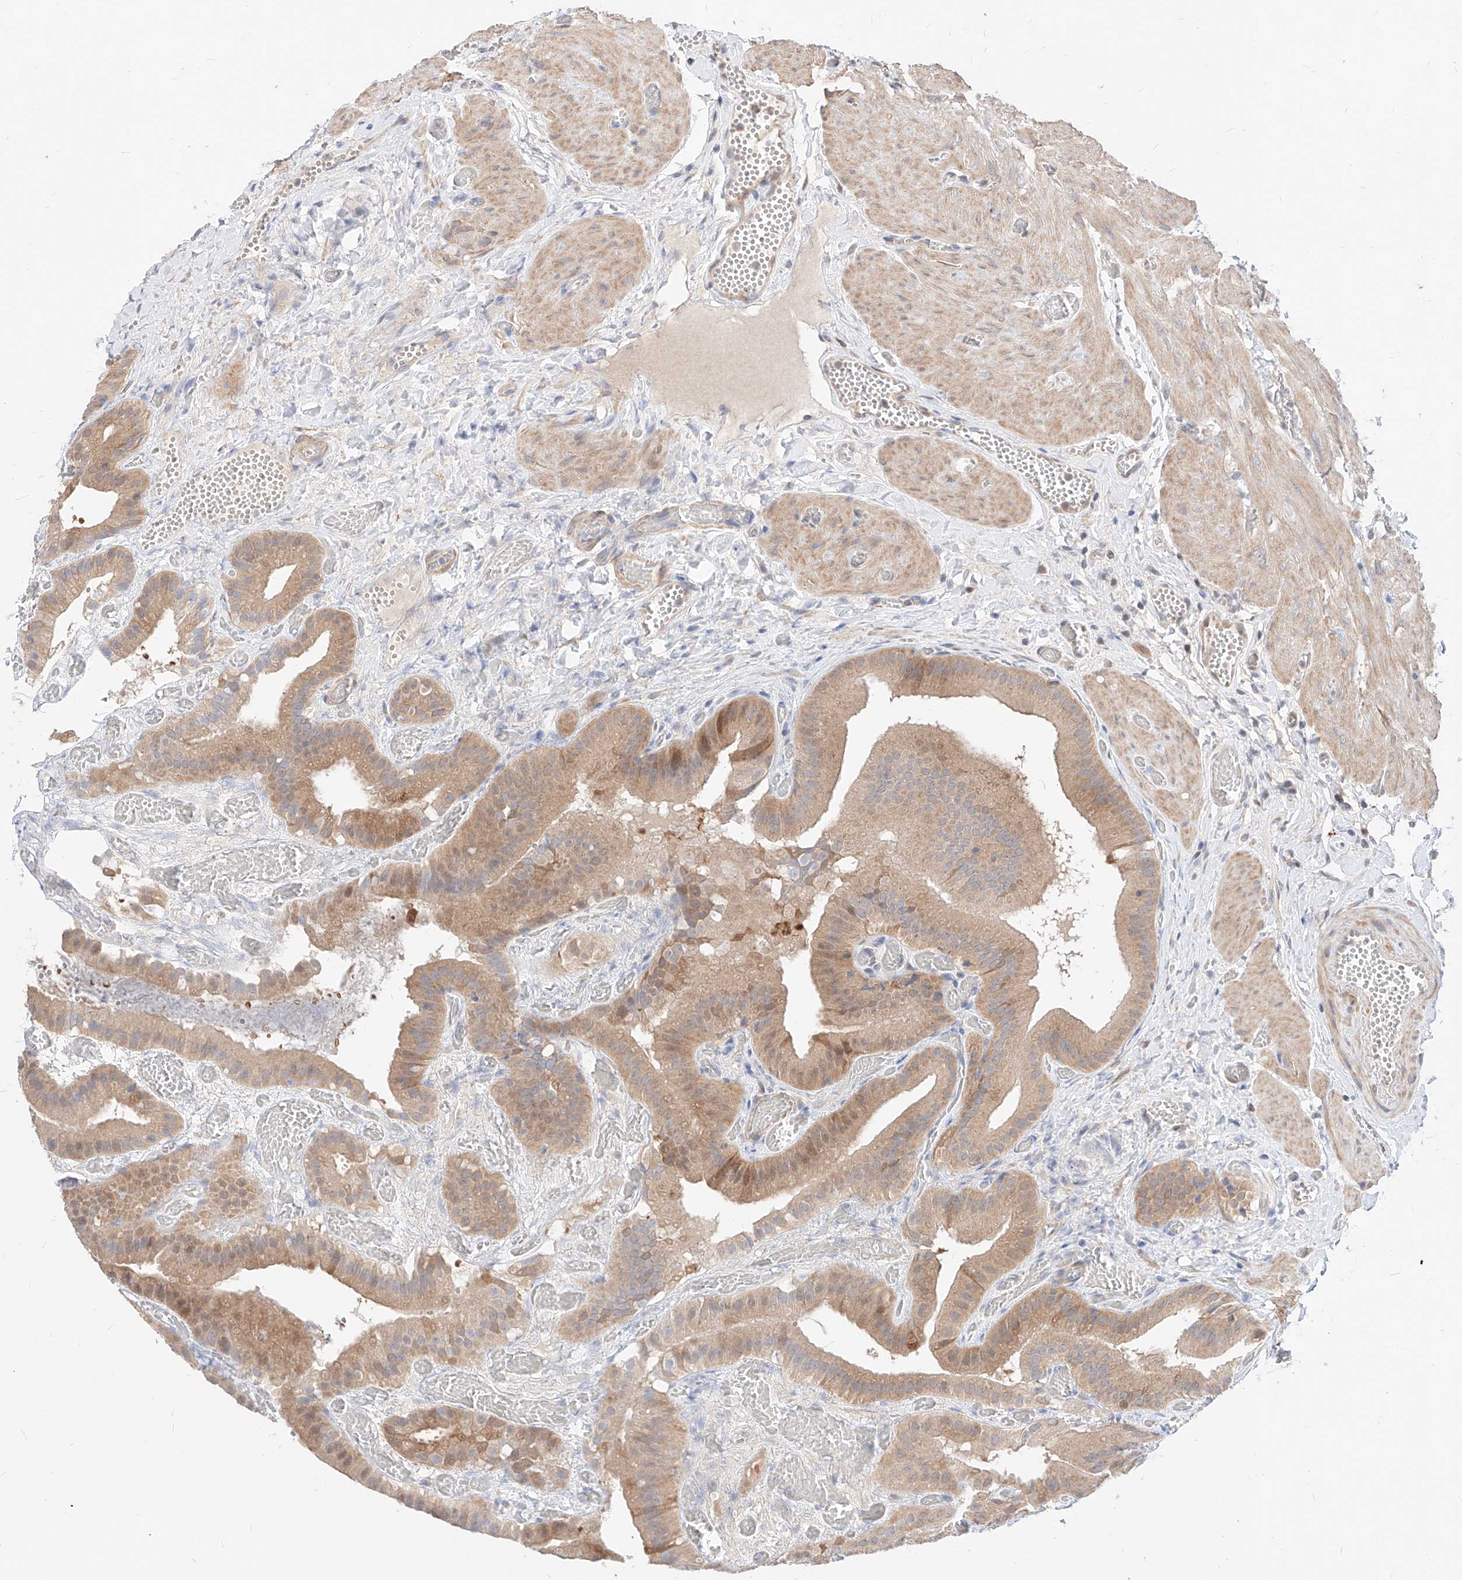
{"staining": {"intensity": "moderate", "quantity": ">75%", "location": "cytoplasmic/membranous"}, "tissue": "gallbladder", "cell_type": "Glandular cells", "image_type": "normal", "snomed": [{"axis": "morphology", "description": "Normal tissue, NOS"}, {"axis": "topography", "description": "Gallbladder"}], "caption": "DAB (3,3'-diaminobenzidine) immunohistochemical staining of normal gallbladder exhibits moderate cytoplasmic/membranous protein expression in approximately >75% of glandular cells. Nuclei are stained in blue.", "gene": "TSNAX", "patient": {"sex": "female", "age": 64}}